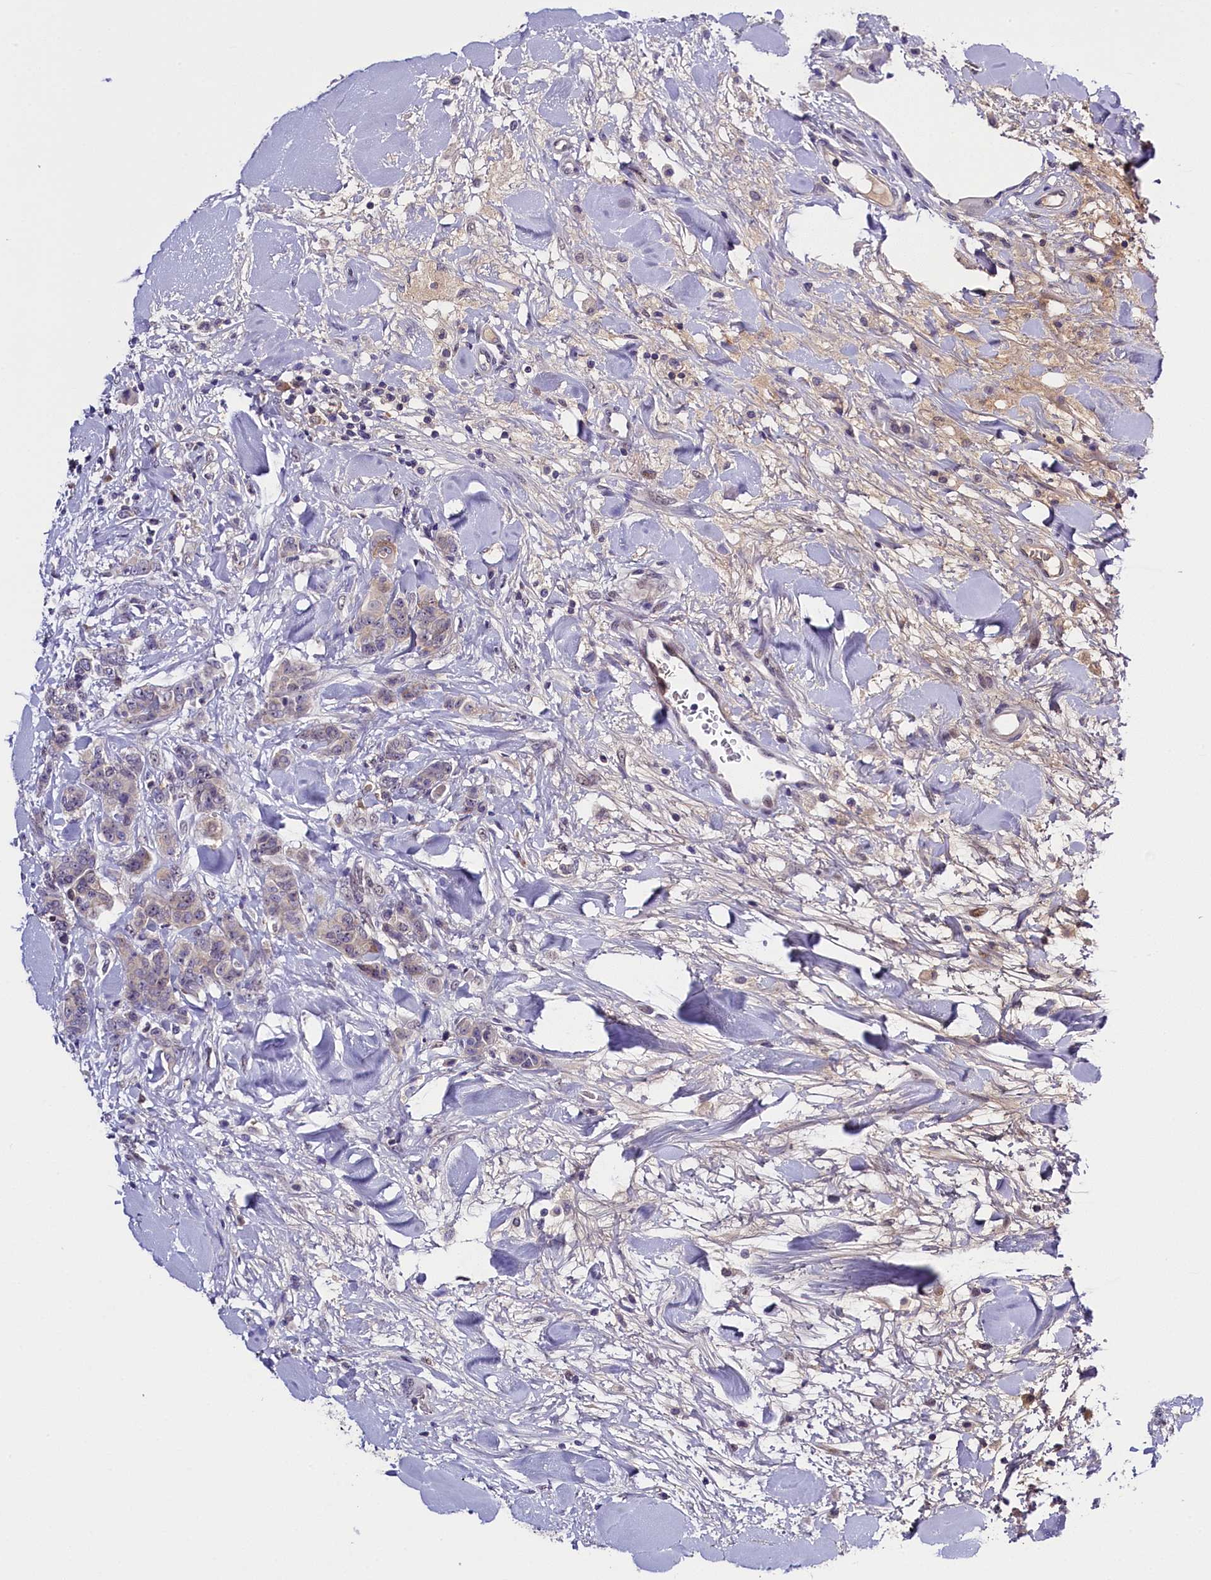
{"staining": {"intensity": "negative", "quantity": "none", "location": "none"}, "tissue": "breast cancer", "cell_type": "Tumor cells", "image_type": "cancer", "snomed": [{"axis": "morphology", "description": "Duct carcinoma"}, {"axis": "topography", "description": "Breast"}], "caption": "DAB immunohistochemical staining of breast cancer (intraductal carcinoma) exhibits no significant positivity in tumor cells.", "gene": "ENKD1", "patient": {"sex": "female", "age": 40}}